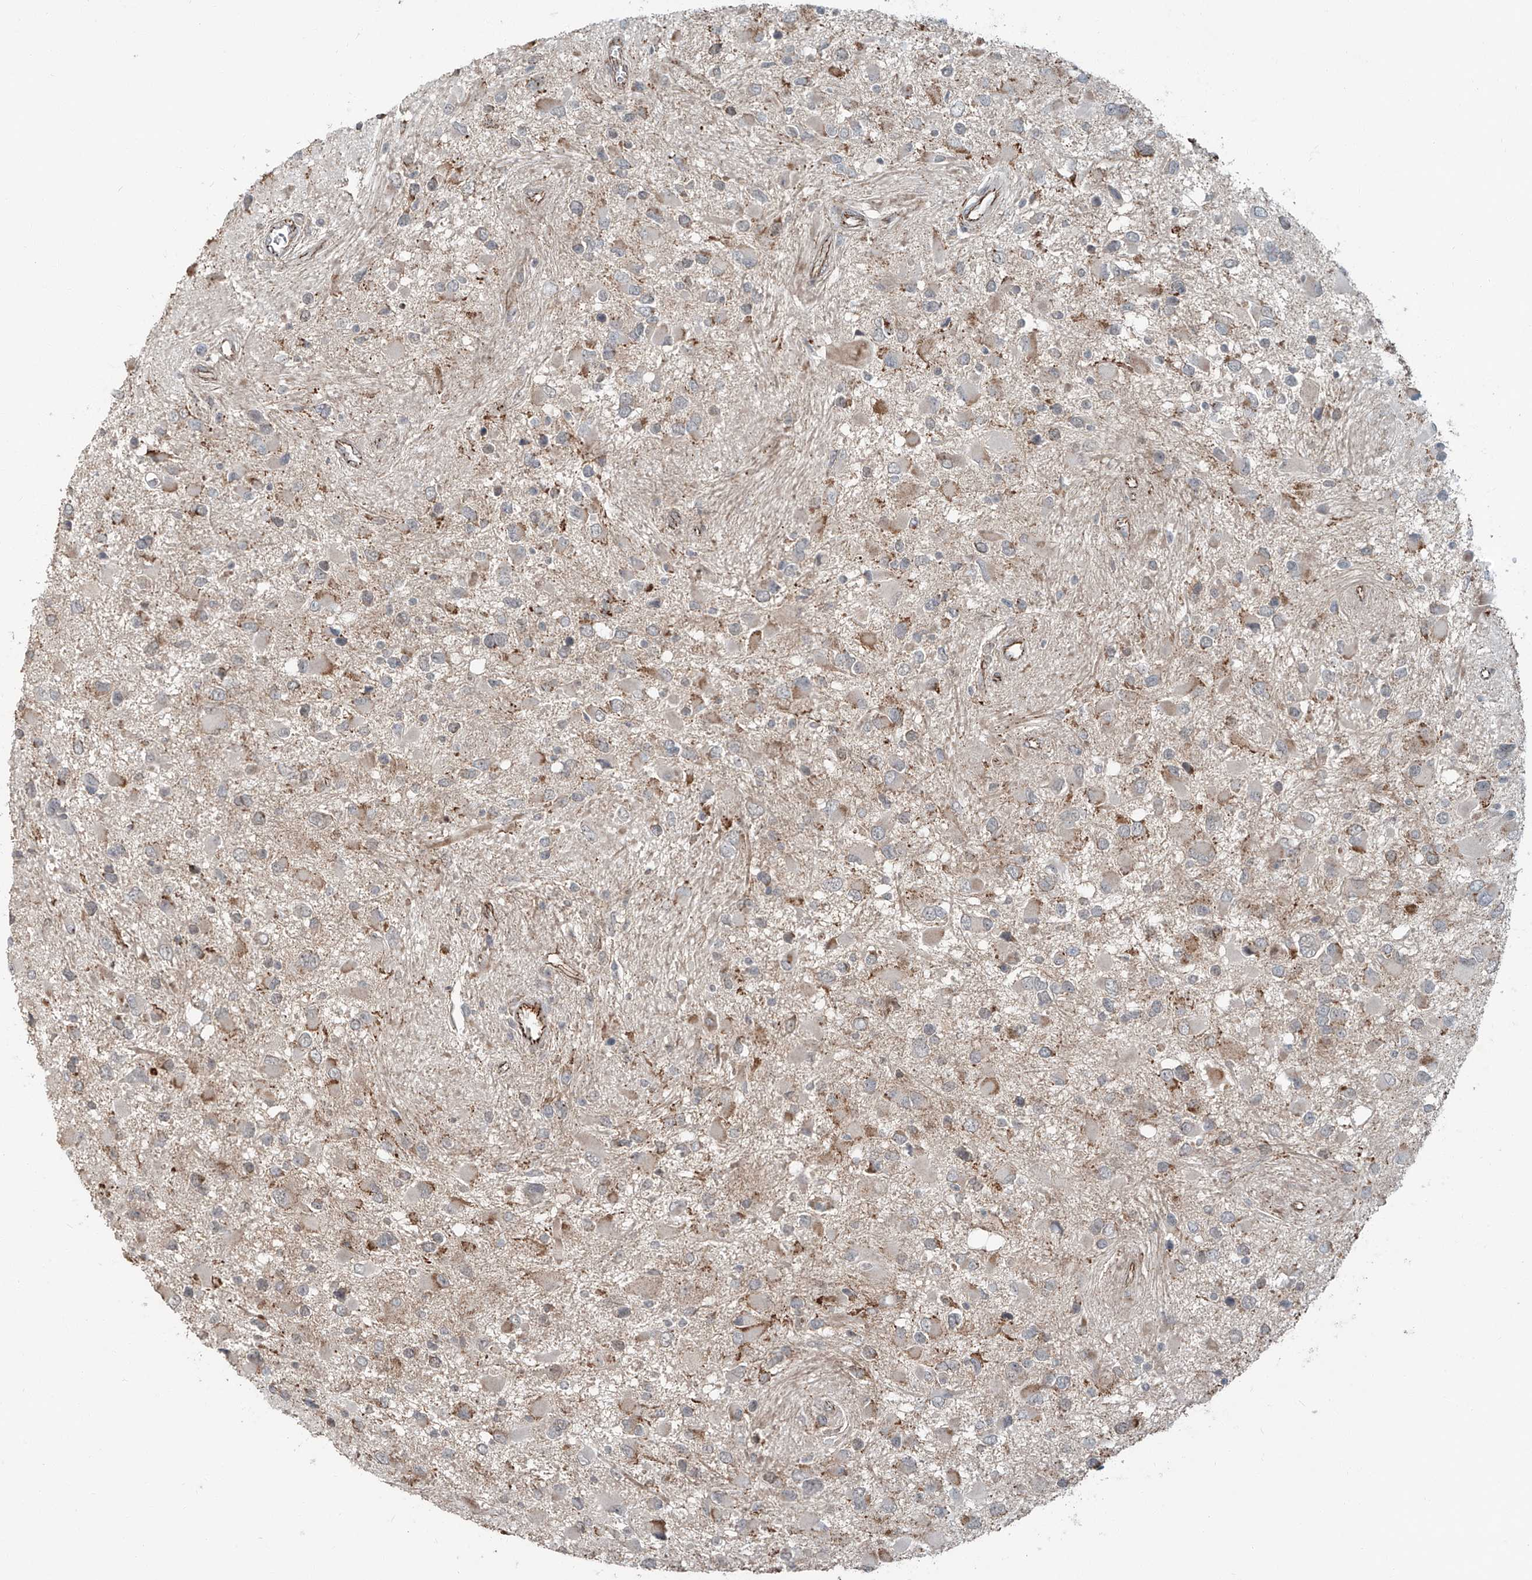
{"staining": {"intensity": "moderate", "quantity": "<25%", "location": "cytoplasmic/membranous"}, "tissue": "glioma", "cell_type": "Tumor cells", "image_type": "cancer", "snomed": [{"axis": "morphology", "description": "Glioma, malignant, High grade"}, {"axis": "topography", "description": "Brain"}], "caption": "Human malignant high-grade glioma stained for a protein (brown) shows moderate cytoplasmic/membranous positive staining in about <25% of tumor cells.", "gene": "ZNF16", "patient": {"sex": "male", "age": 53}}